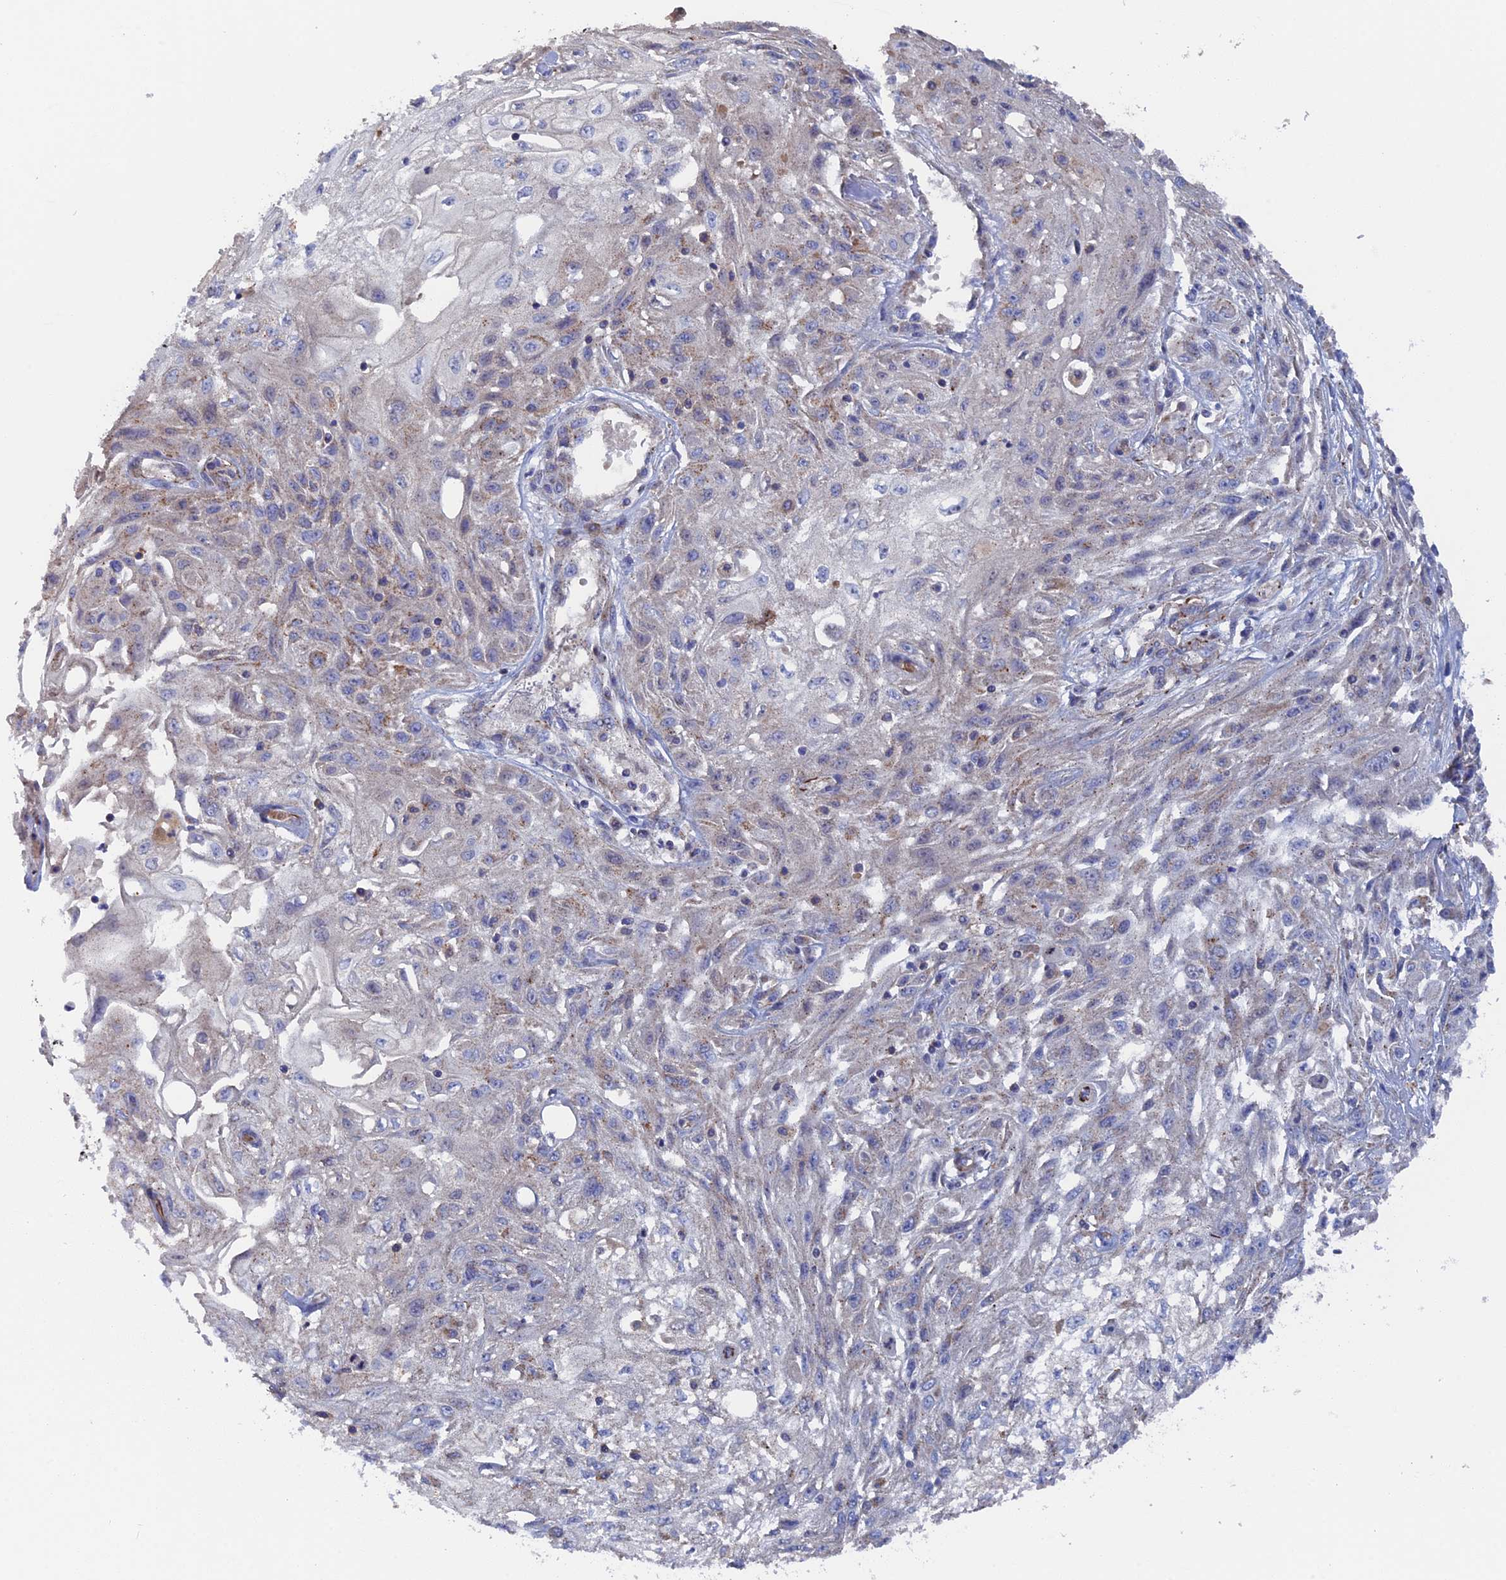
{"staining": {"intensity": "weak", "quantity": "<25%", "location": "cytoplasmic/membranous"}, "tissue": "skin cancer", "cell_type": "Tumor cells", "image_type": "cancer", "snomed": [{"axis": "morphology", "description": "Squamous cell carcinoma, NOS"}, {"axis": "morphology", "description": "Squamous cell carcinoma, metastatic, NOS"}, {"axis": "topography", "description": "Skin"}, {"axis": "topography", "description": "Lymph node"}], "caption": "This micrograph is of skin metastatic squamous cell carcinoma stained with immunohistochemistry to label a protein in brown with the nuclei are counter-stained blue. There is no staining in tumor cells.", "gene": "SMG9", "patient": {"sex": "male", "age": 75}}